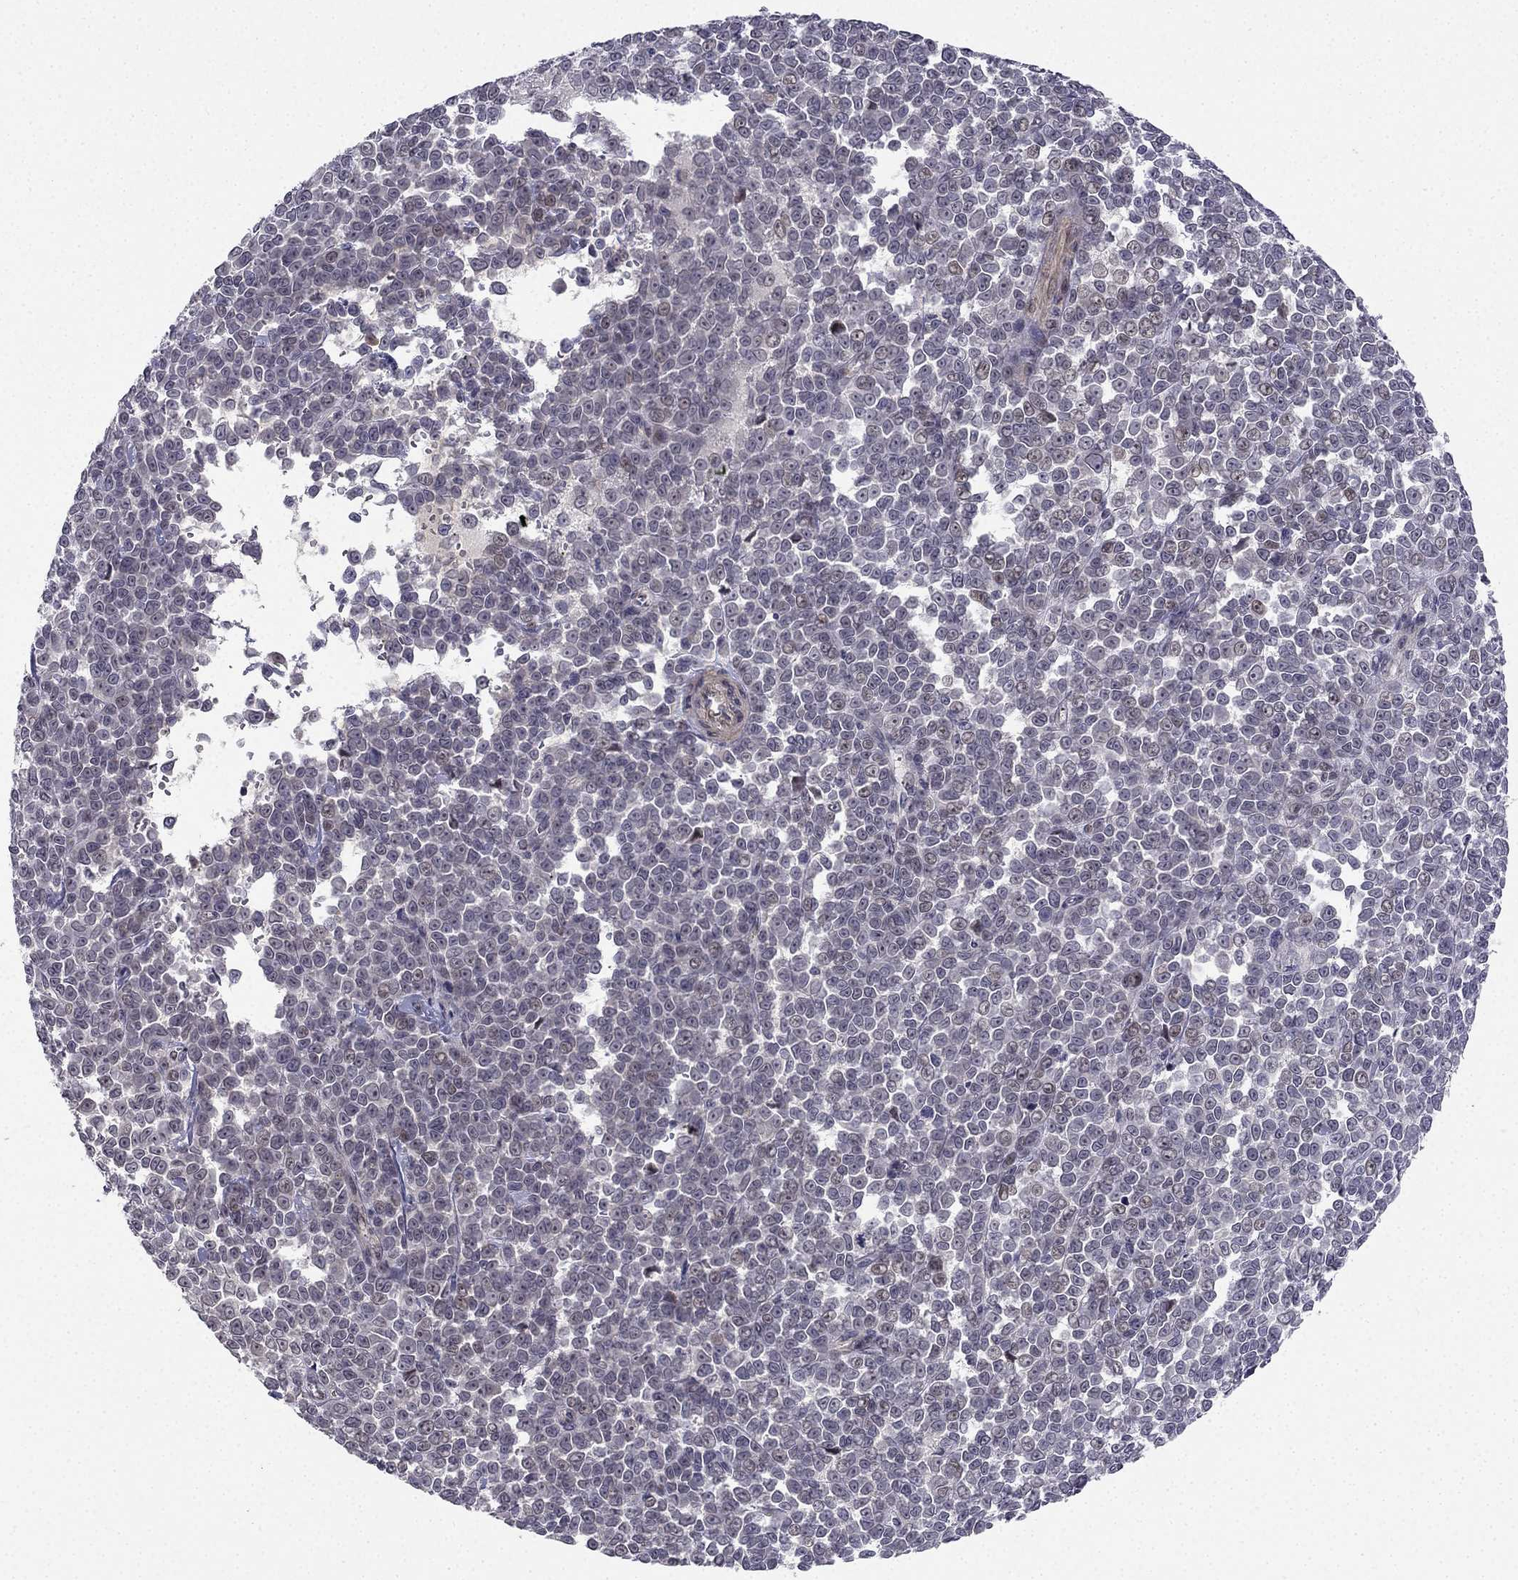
{"staining": {"intensity": "negative", "quantity": "none", "location": "none"}, "tissue": "melanoma", "cell_type": "Tumor cells", "image_type": "cancer", "snomed": [{"axis": "morphology", "description": "Malignant melanoma, NOS"}, {"axis": "topography", "description": "Skin"}], "caption": "Malignant melanoma stained for a protein using immunohistochemistry shows no expression tumor cells.", "gene": "CHST8", "patient": {"sex": "female", "age": 95}}